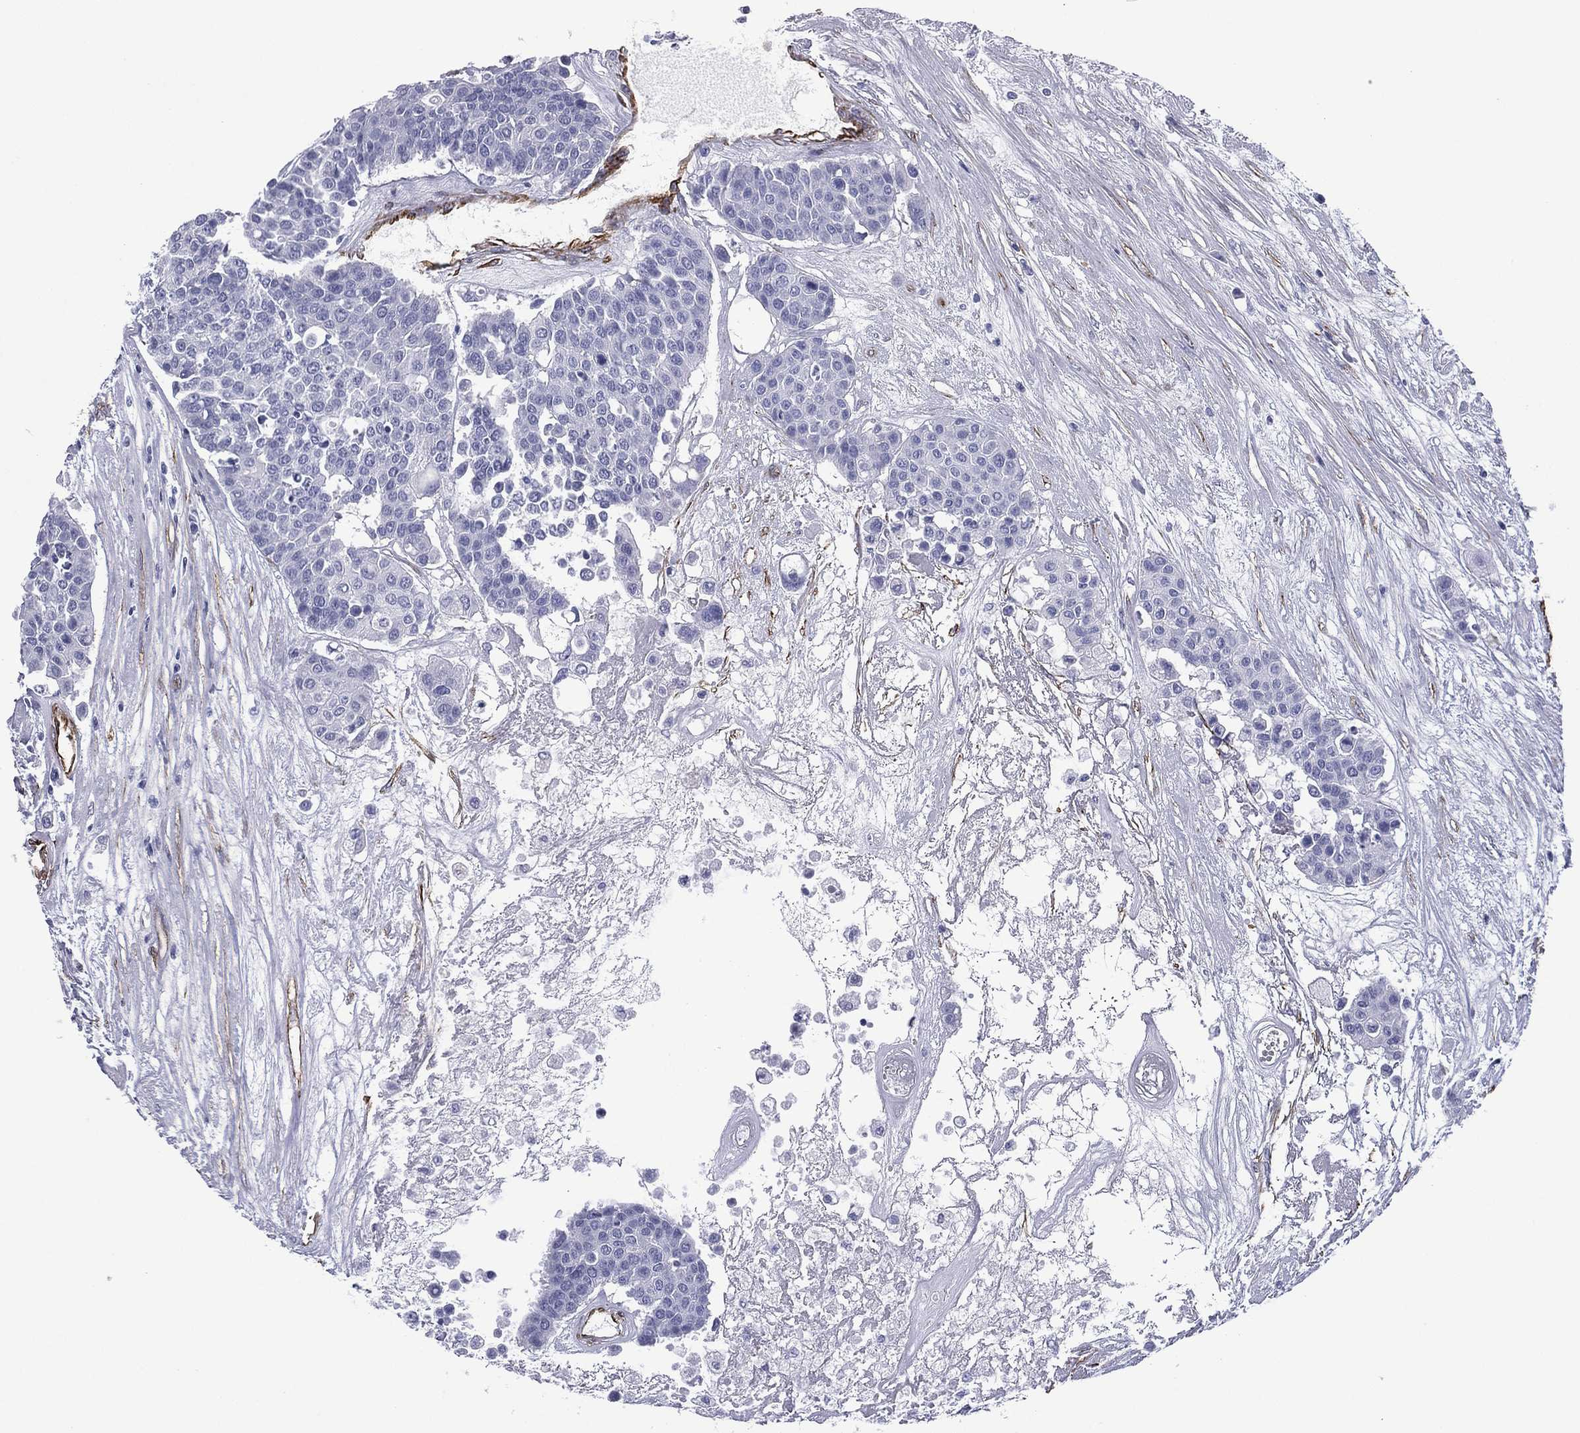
{"staining": {"intensity": "negative", "quantity": "none", "location": "none"}, "tissue": "carcinoid", "cell_type": "Tumor cells", "image_type": "cancer", "snomed": [{"axis": "morphology", "description": "Carcinoid, malignant, NOS"}, {"axis": "topography", "description": "Colon"}], "caption": "An immunohistochemistry photomicrograph of malignant carcinoid is shown. There is no staining in tumor cells of malignant carcinoid.", "gene": "CAVIN3", "patient": {"sex": "male", "age": 81}}